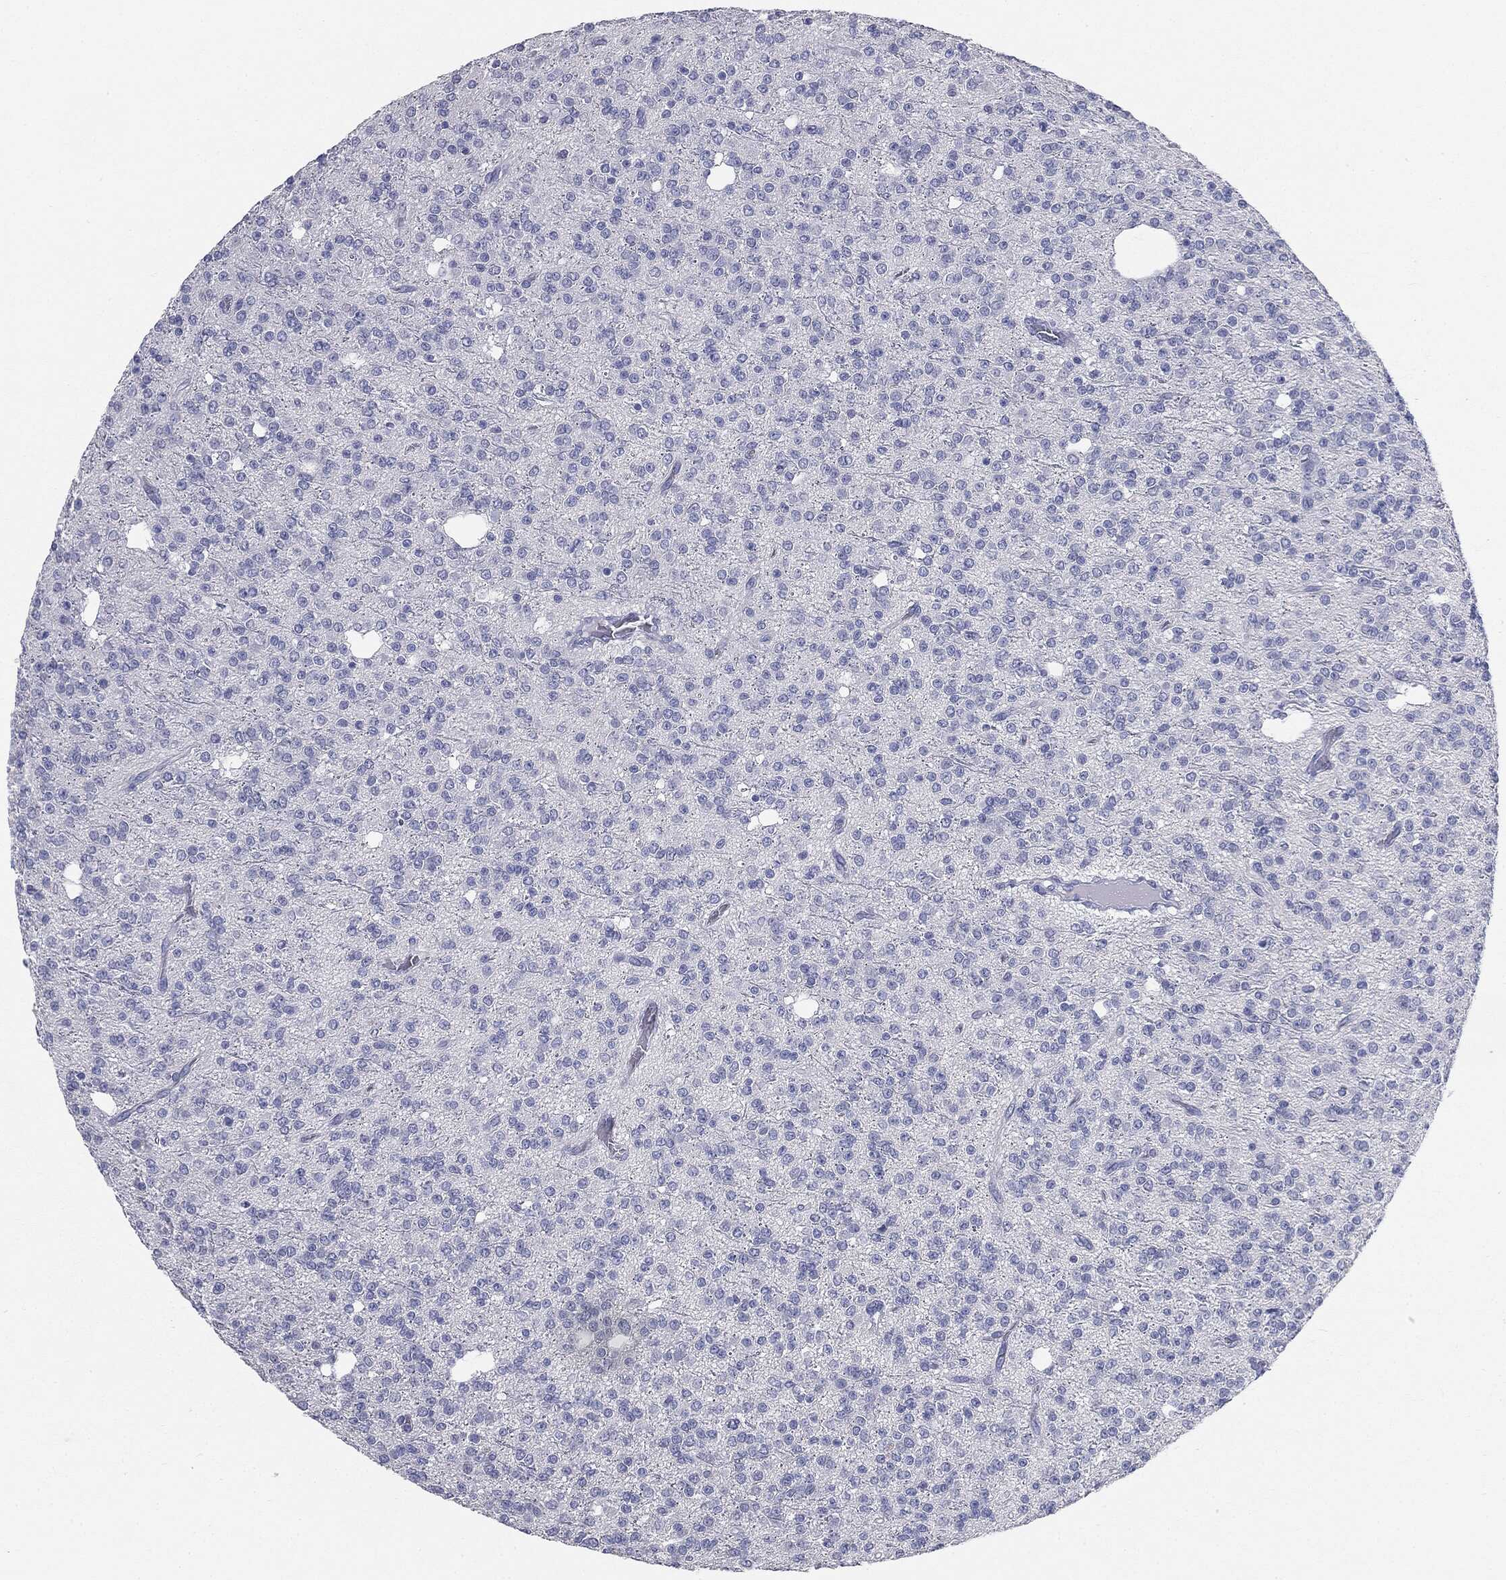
{"staining": {"intensity": "negative", "quantity": "none", "location": "none"}, "tissue": "glioma", "cell_type": "Tumor cells", "image_type": "cancer", "snomed": [{"axis": "morphology", "description": "Glioma, malignant, Low grade"}, {"axis": "topography", "description": "Brain"}], "caption": "Immunohistochemistry (IHC) photomicrograph of glioma stained for a protein (brown), which demonstrates no staining in tumor cells. Brightfield microscopy of immunohistochemistry (IHC) stained with DAB (3,3'-diaminobenzidine) (brown) and hematoxylin (blue), captured at high magnification.", "gene": "CUZD1", "patient": {"sex": "male", "age": 27}}